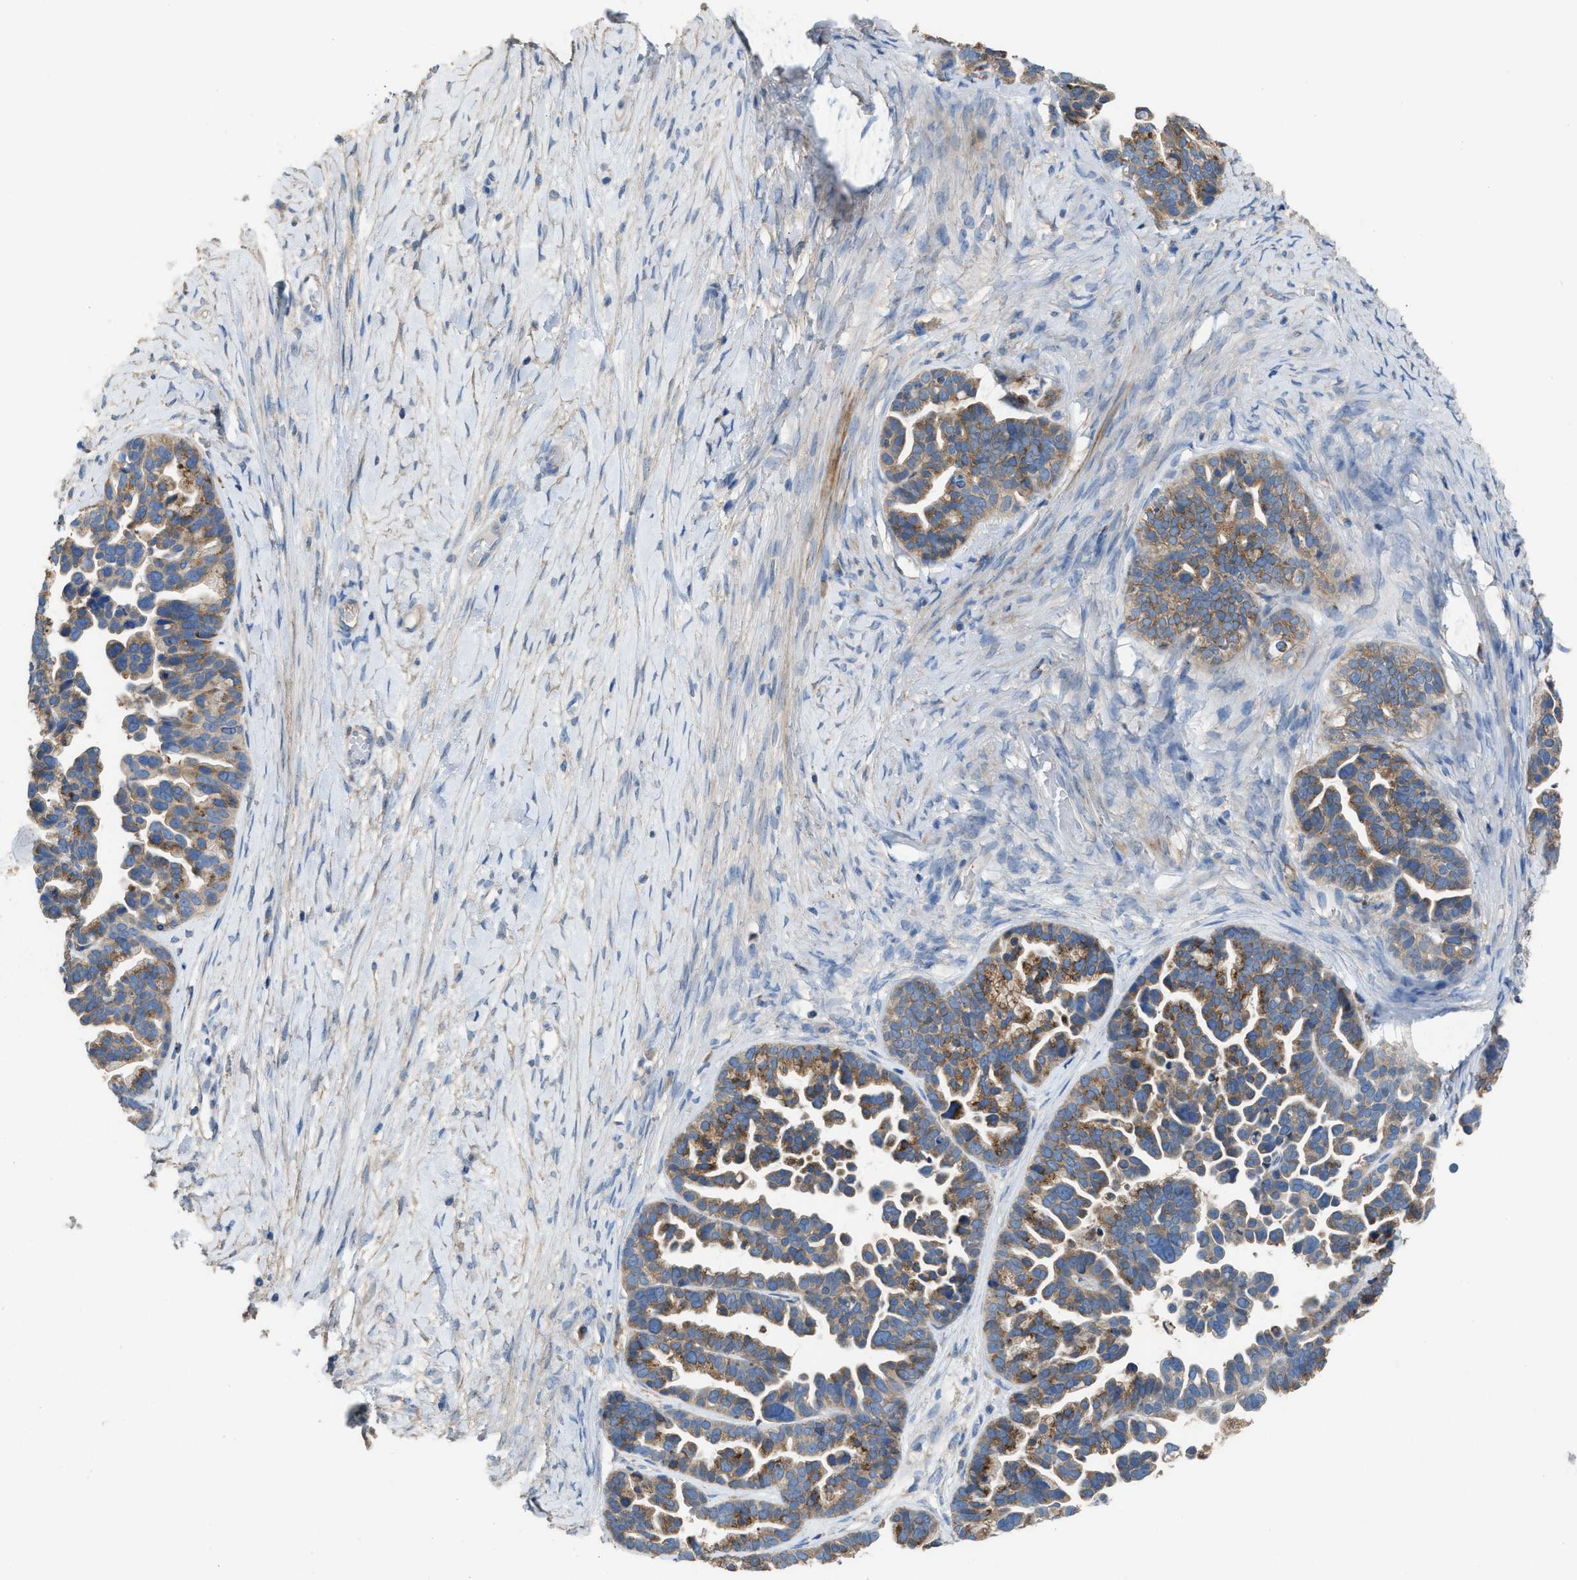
{"staining": {"intensity": "moderate", "quantity": "25%-75%", "location": "cytoplasmic/membranous"}, "tissue": "ovarian cancer", "cell_type": "Tumor cells", "image_type": "cancer", "snomed": [{"axis": "morphology", "description": "Cystadenocarcinoma, serous, NOS"}, {"axis": "topography", "description": "Ovary"}], "caption": "Ovarian cancer (serous cystadenocarcinoma) was stained to show a protein in brown. There is medium levels of moderate cytoplasmic/membranous positivity in about 25%-75% of tumor cells.", "gene": "AOAH", "patient": {"sex": "female", "age": 56}}